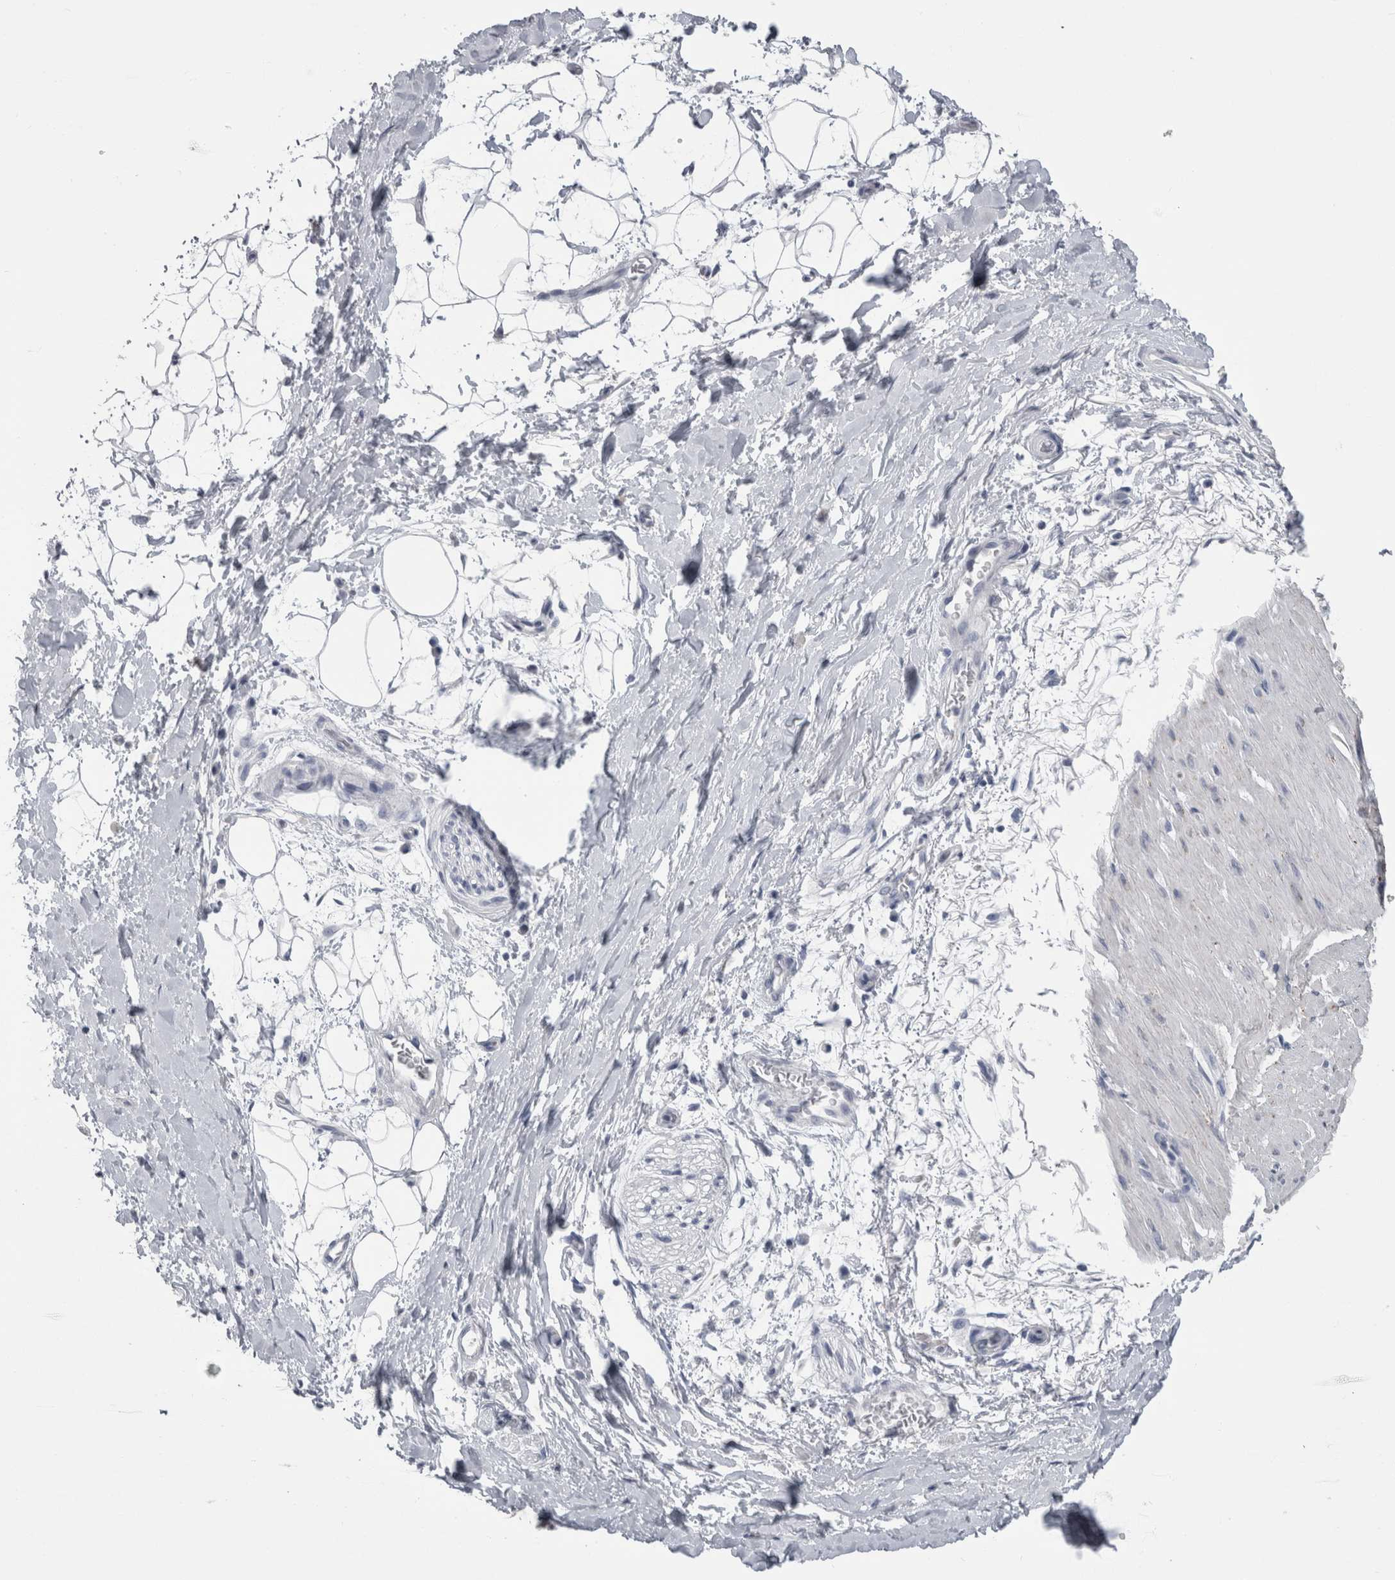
{"staining": {"intensity": "negative", "quantity": "none", "location": "none"}, "tissue": "adipose tissue", "cell_type": "Adipocytes", "image_type": "normal", "snomed": [{"axis": "morphology", "description": "Normal tissue, NOS"}, {"axis": "topography", "description": "Soft tissue"}], "caption": "An IHC photomicrograph of normal adipose tissue is shown. There is no staining in adipocytes of adipose tissue. (Immunohistochemistry (ihc), brightfield microscopy, high magnification).", "gene": "MSMB", "patient": {"sex": "male", "age": 72}}